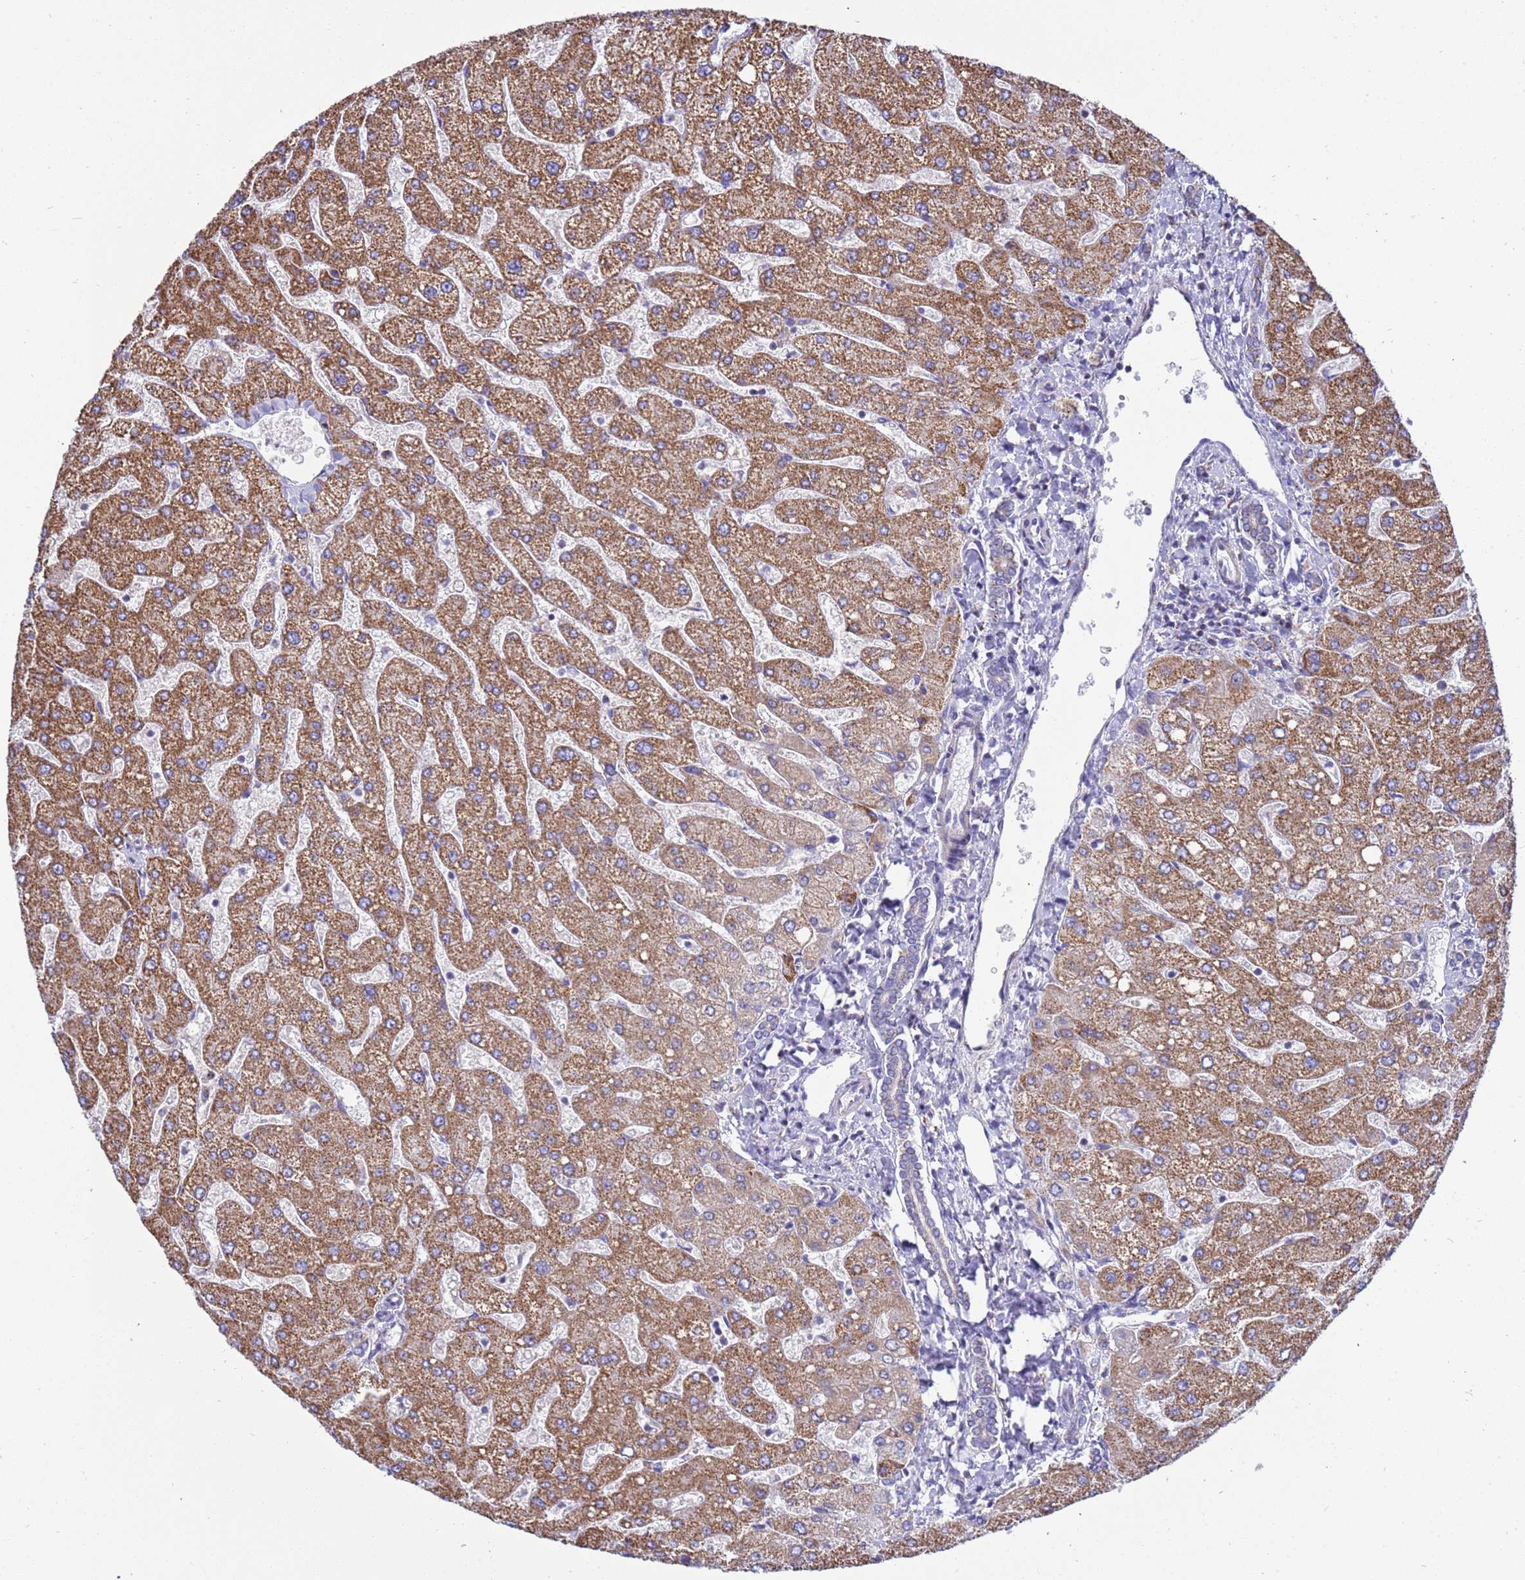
{"staining": {"intensity": "negative", "quantity": "none", "location": "none"}, "tissue": "liver", "cell_type": "Cholangiocytes", "image_type": "normal", "snomed": [{"axis": "morphology", "description": "Normal tissue, NOS"}, {"axis": "topography", "description": "Liver"}], "caption": "Immunohistochemical staining of benign liver demonstrates no significant positivity in cholangiocytes.", "gene": "RNF165", "patient": {"sex": "male", "age": 55}}